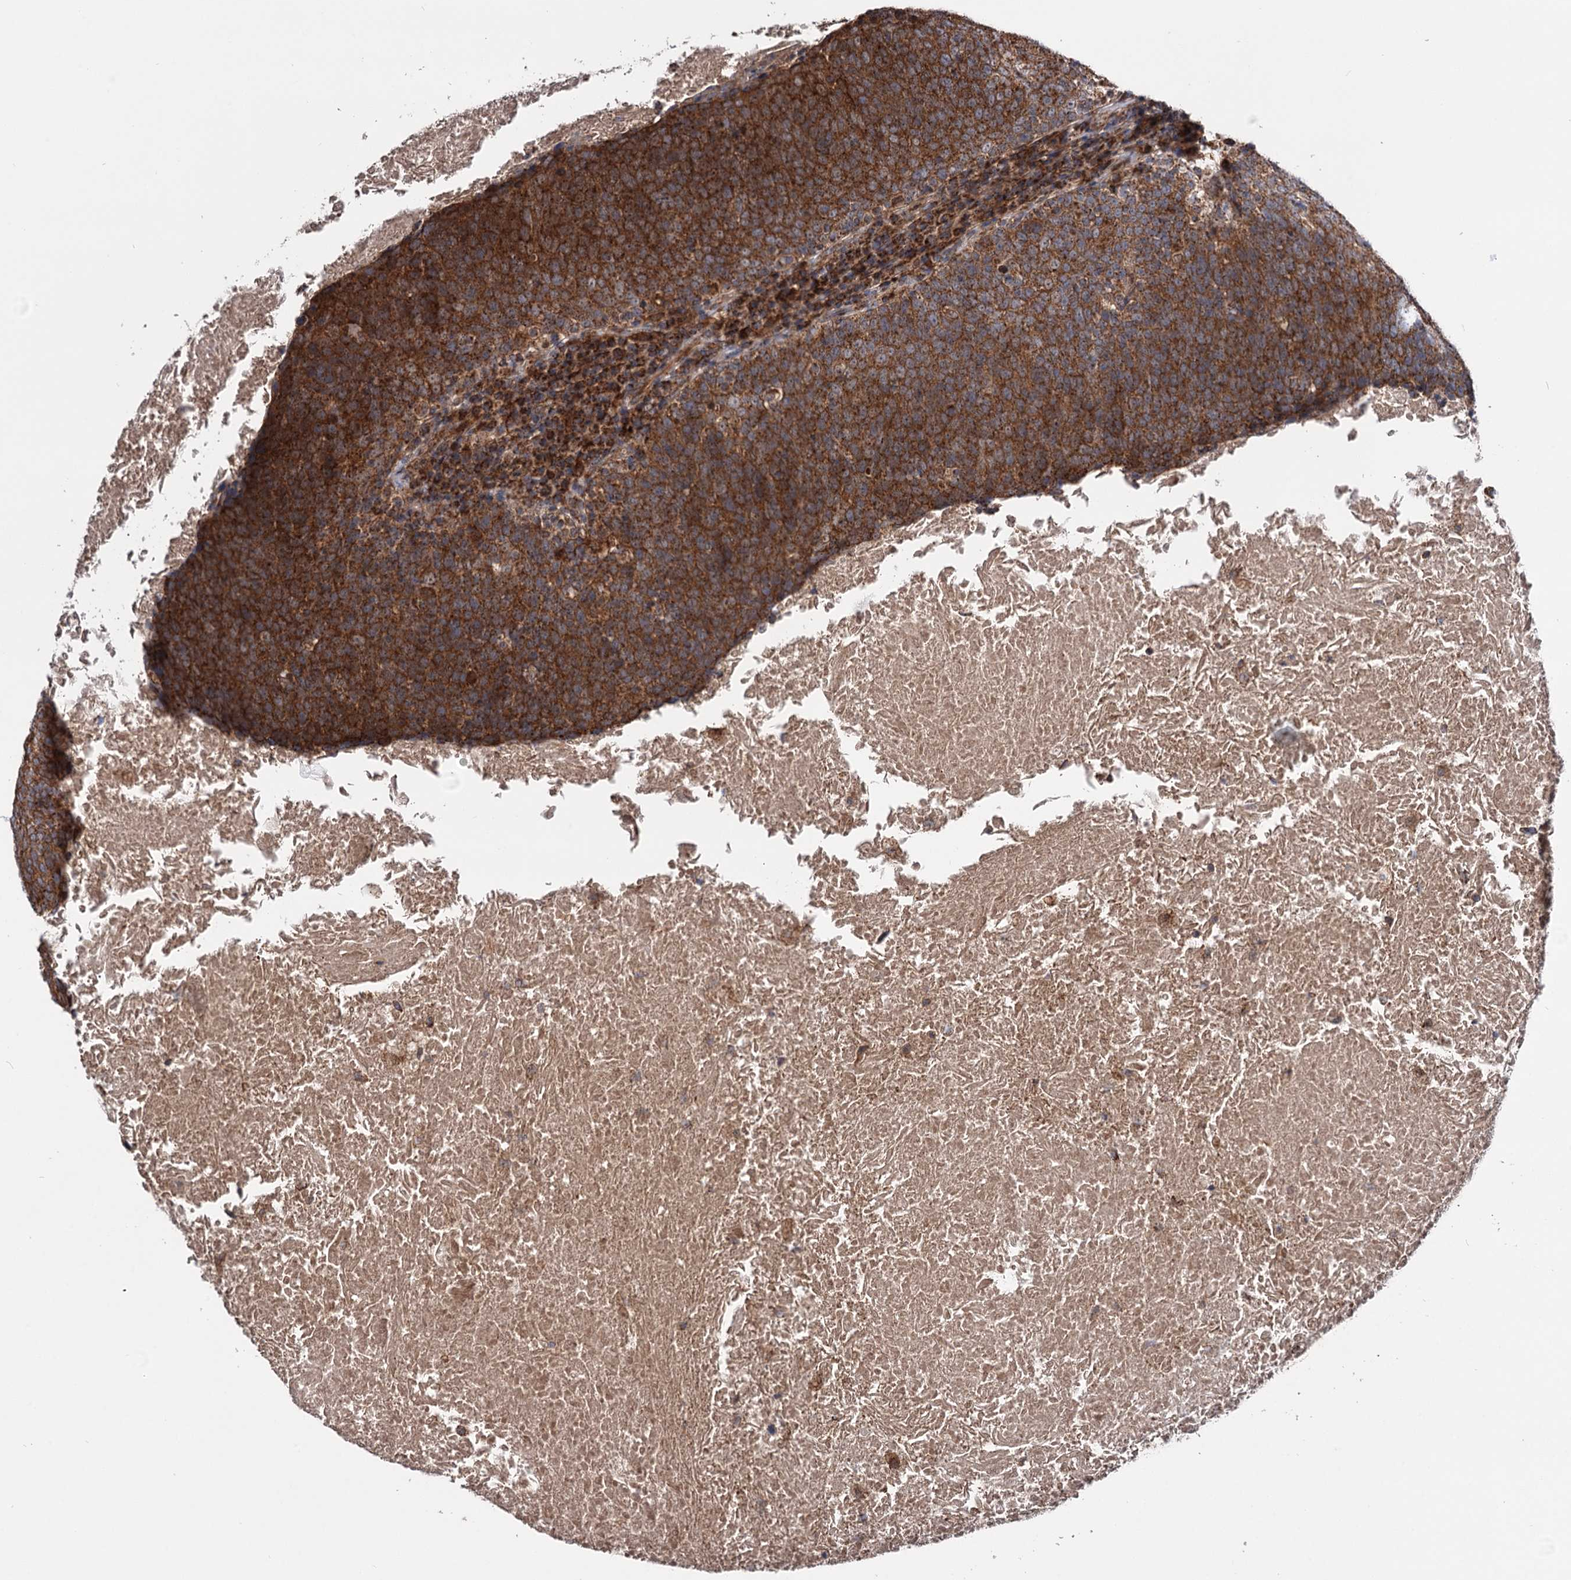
{"staining": {"intensity": "strong", "quantity": ">75%", "location": "cytoplasmic/membranous"}, "tissue": "head and neck cancer", "cell_type": "Tumor cells", "image_type": "cancer", "snomed": [{"axis": "morphology", "description": "Squamous cell carcinoma, NOS"}, {"axis": "morphology", "description": "Squamous cell carcinoma, metastatic, NOS"}, {"axis": "topography", "description": "Lymph node"}, {"axis": "topography", "description": "Head-Neck"}], "caption": "Human head and neck cancer stained with a brown dye reveals strong cytoplasmic/membranous positive expression in about >75% of tumor cells.", "gene": "SUCLA2", "patient": {"sex": "male", "age": 62}}